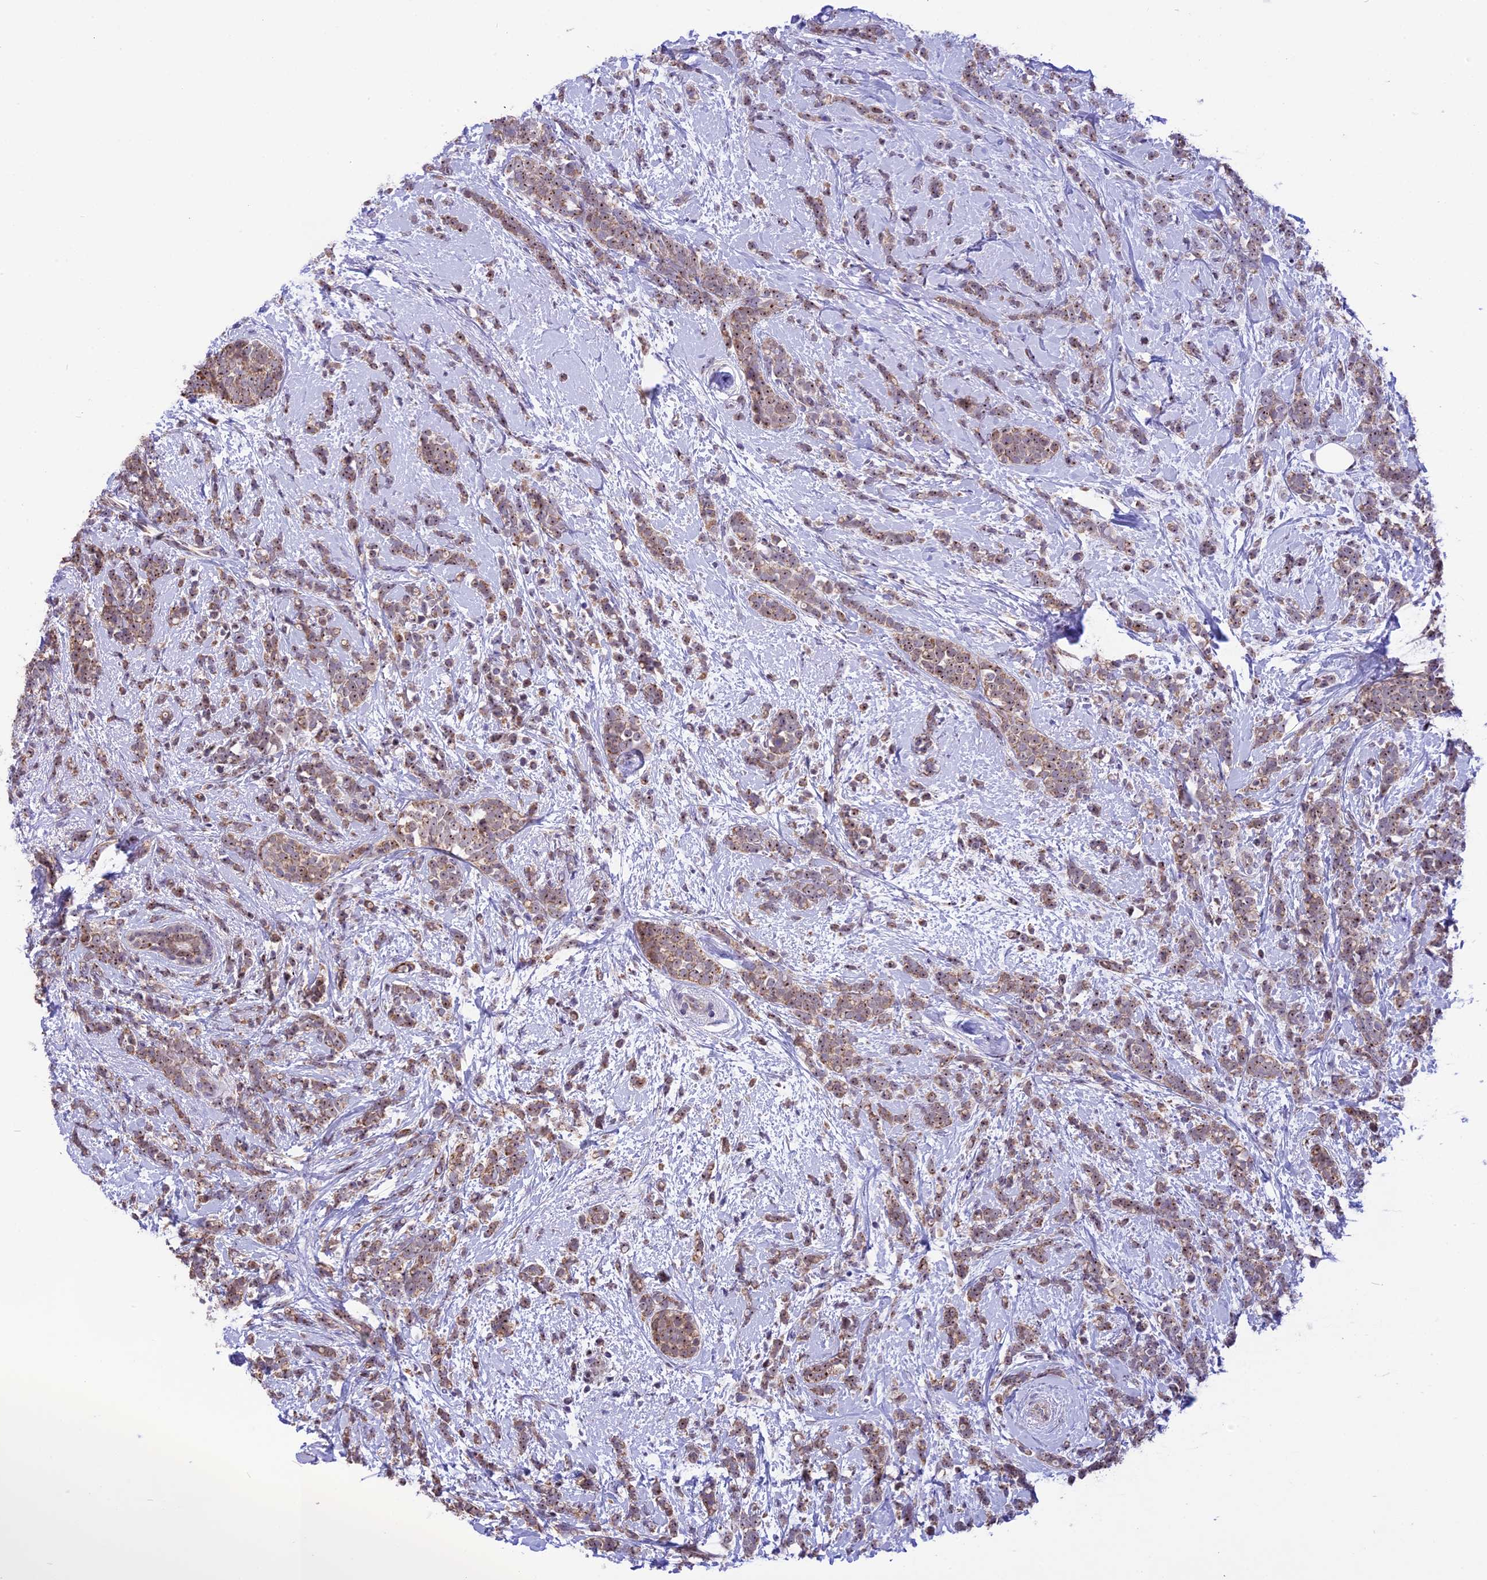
{"staining": {"intensity": "moderate", "quantity": ">75%", "location": "cytoplasmic/membranous,nuclear"}, "tissue": "breast cancer", "cell_type": "Tumor cells", "image_type": "cancer", "snomed": [{"axis": "morphology", "description": "Lobular carcinoma"}, {"axis": "topography", "description": "Breast"}], "caption": "Breast cancer (lobular carcinoma) stained with a brown dye displays moderate cytoplasmic/membranous and nuclear positive expression in about >75% of tumor cells.", "gene": "CMSS1", "patient": {"sex": "female", "age": 58}}